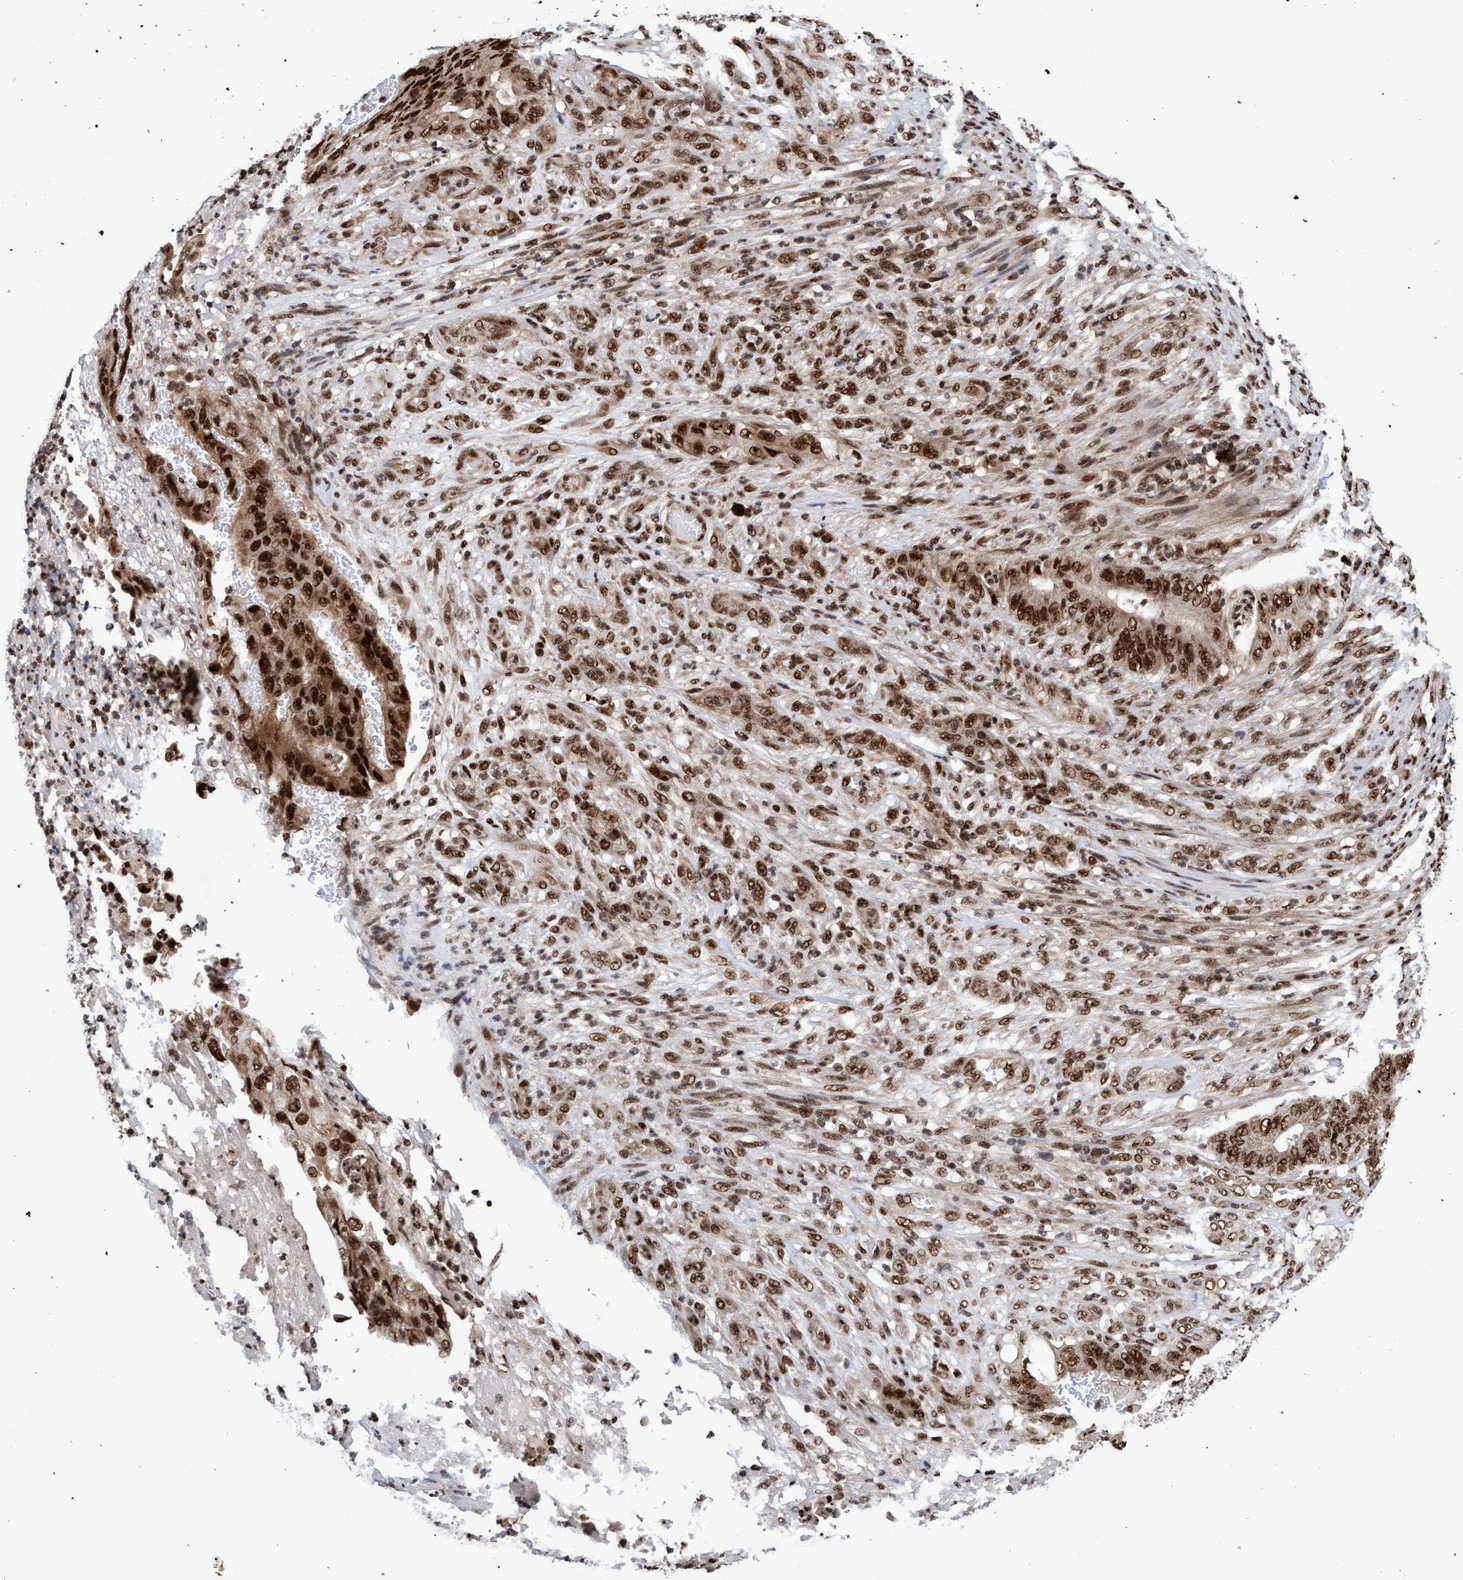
{"staining": {"intensity": "strong", "quantity": ">75%", "location": "cytoplasmic/membranous,nuclear"}, "tissue": "stomach cancer", "cell_type": "Tumor cells", "image_type": "cancer", "snomed": [{"axis": "morphology", "description": "Adenocarcinoma, NOS"}, {"axis": "topography", "description": "Stomach"}], "caption": "The image demonstrates a brown stain indicating the presence of a protein in the cytoplasmic/membranous and nuclear of tumor cells in stomach cancer.", "gene": "TOPBP1", "patient": {"sex": "female", "age": 73}}